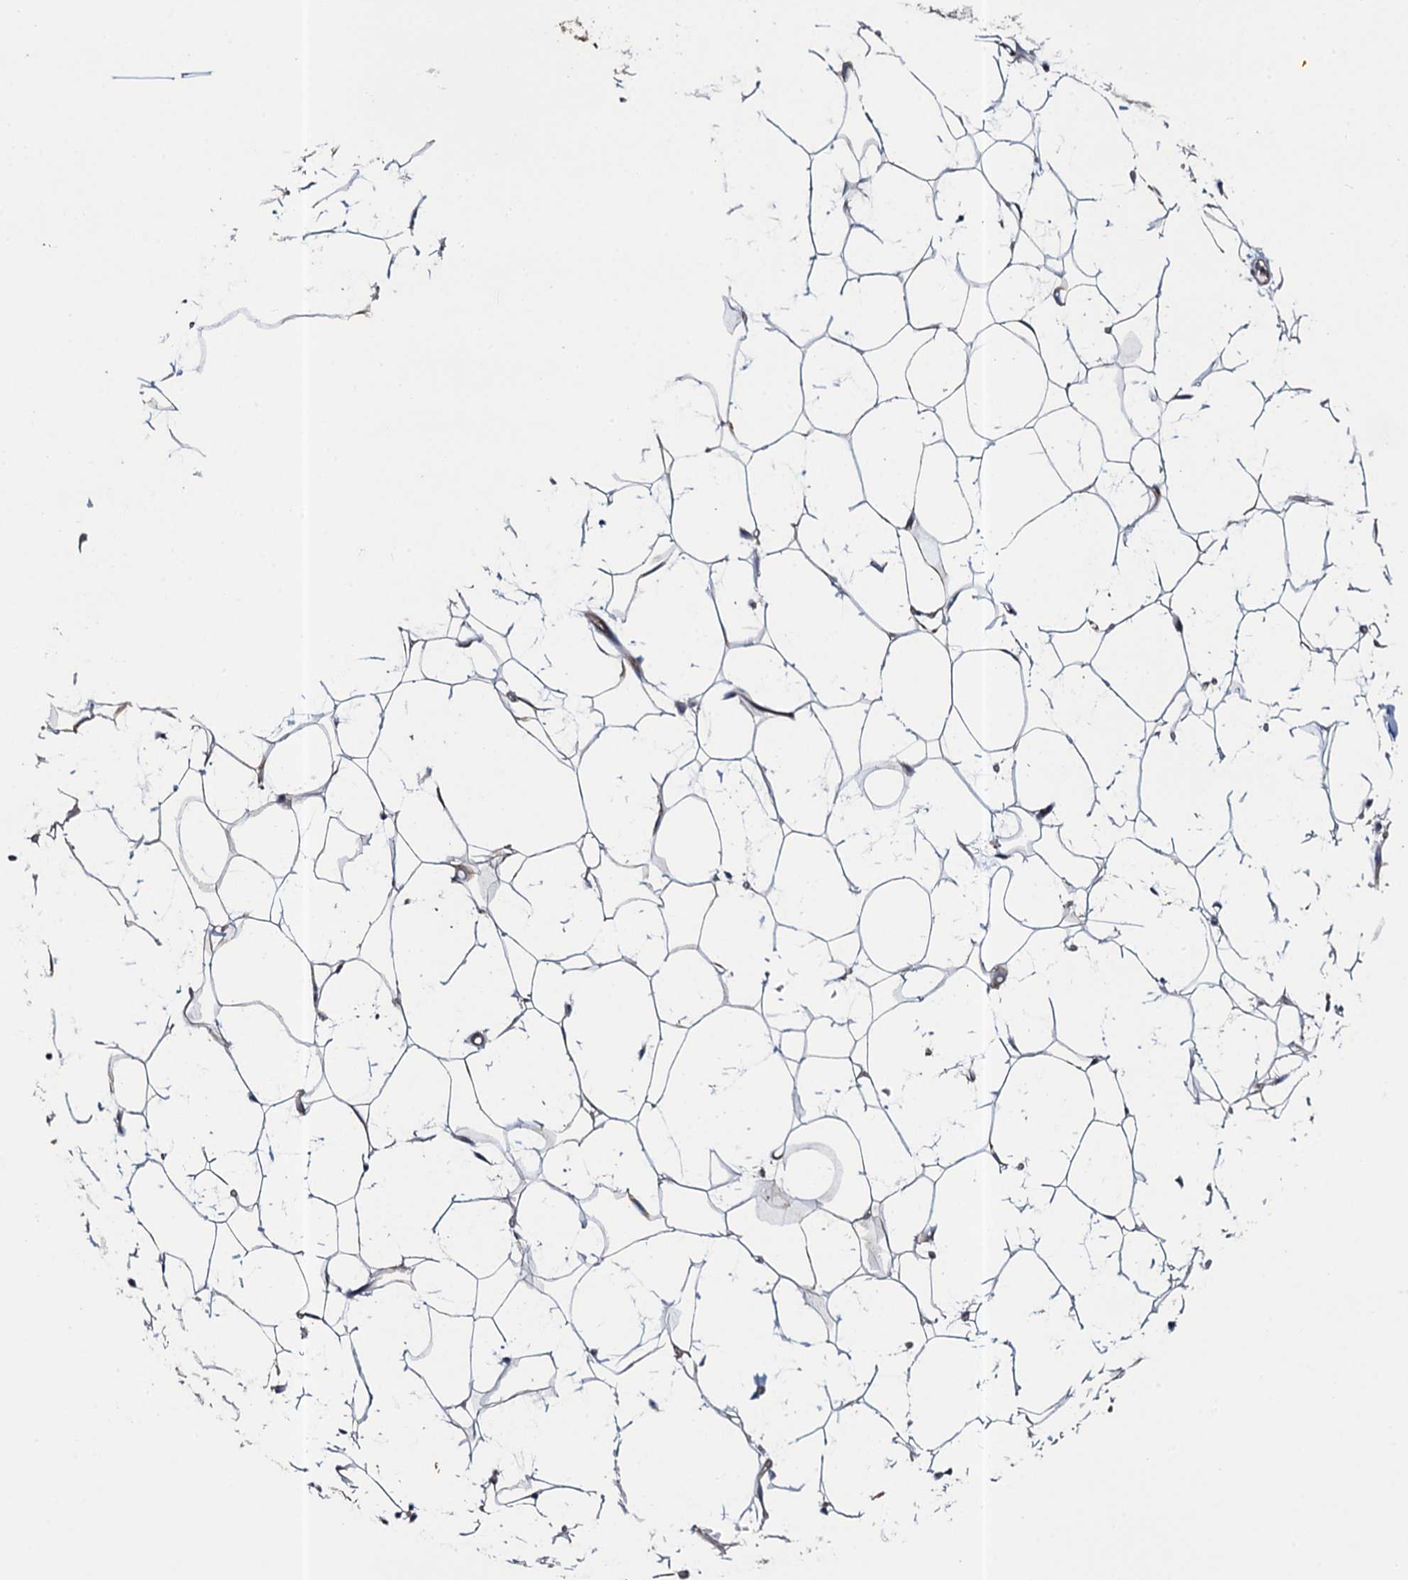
{"staining": {"intensity": "weak", "quantity": "25%-75%", "location": "cytoplasmic/membranous"}, "tissue": "adipose tissue", "cell_type": "Adipocytes", "image_type": "normal", "snomed": [{"axis": "morphology", "description": "Normal tissue, NOS"}, {"axis": "topography", "description": "Breast"}], "caption": "Adipose tissue stained for a protein (brown) exhibits weak cytoplasmic/membranous positive positivity in about 25%-75% of adipocytes.", "gene": "TMEM151A", "patient": {"sex": "female", "age": 26}}